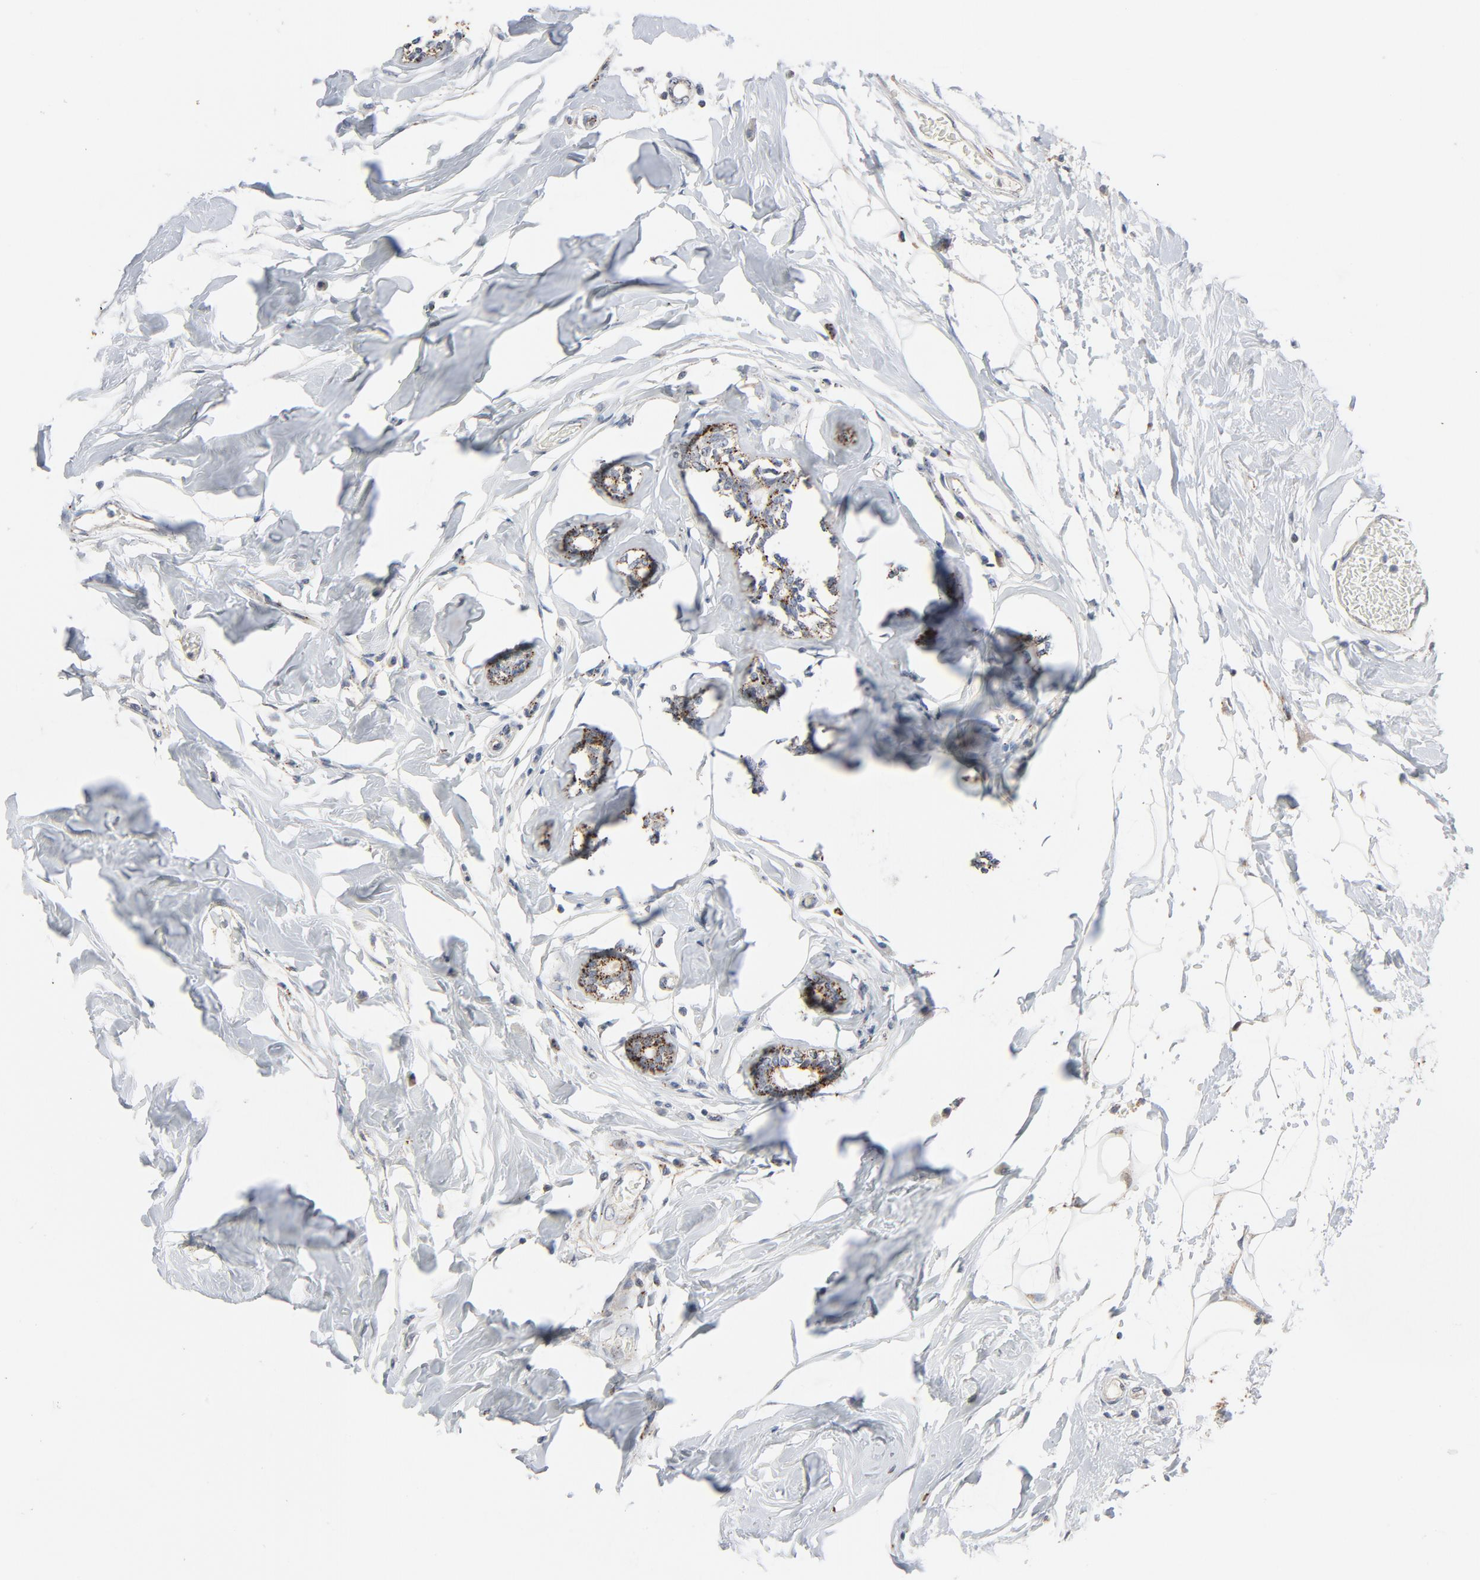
{"staining": {"intensity": "strong", "quantity": ">75%", "location": "cytoplasmic/membranous"}, "tissue": "breast cancer", "cell_type": "Tumor cells", "image_type": "cancer", "snomed": [{"axis": "morphology", "description": "Lobular carcinoma"}, {"axis": "topography", "description": "Breast"}], "caption": "Immunohistochemistry photomicrograph of neoplastic tissue: breast cancer (lobular carcinoma) stained using immunohistochemistry (IHC) demonstrates high levels of strong protein expression localized specifically in the cytoplasmic/membranous of tumor cells, appearing as a cytoplasmic/membranous brown color.", "gene": "AKT2", "patient": {"sex": "female", "age": 55}}